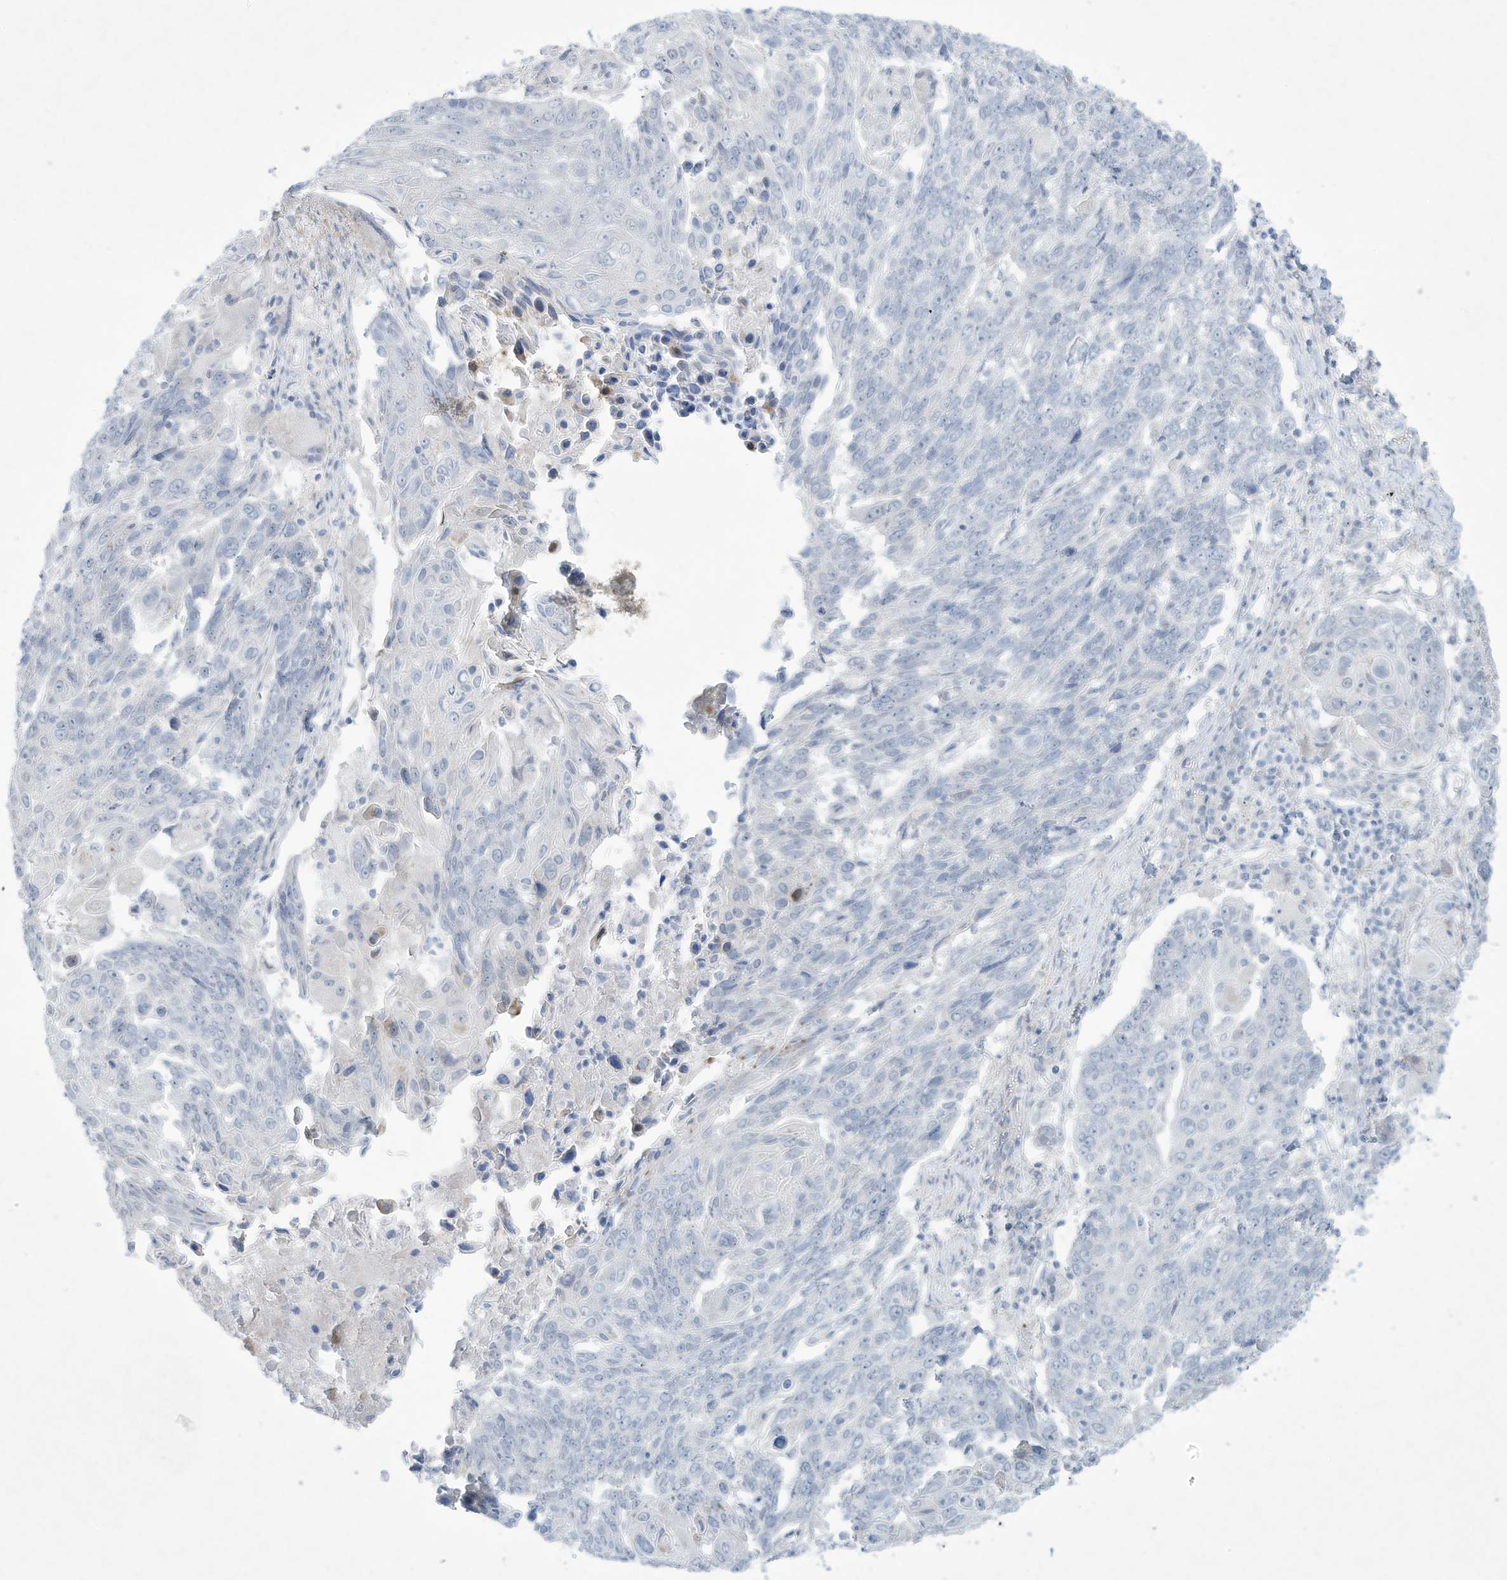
{"staining": {"intensity": "negative", "quantity": "none", "location": "none"}, "tissue": "lung cancer", "cell_type": "Tumor cells", "image_type": "cancer", "snomed": [{"axis": "morphology", "description": "Squamous cell carcinoma, NOS"}, {"axis": "topography", "description": "Lung"}], "caption": "Immunohistochemical staining of human lung cancer displays no significant staining in tumor cells.", "gene": "PAX6", "patient": {"sex": "male", "age": 66}}